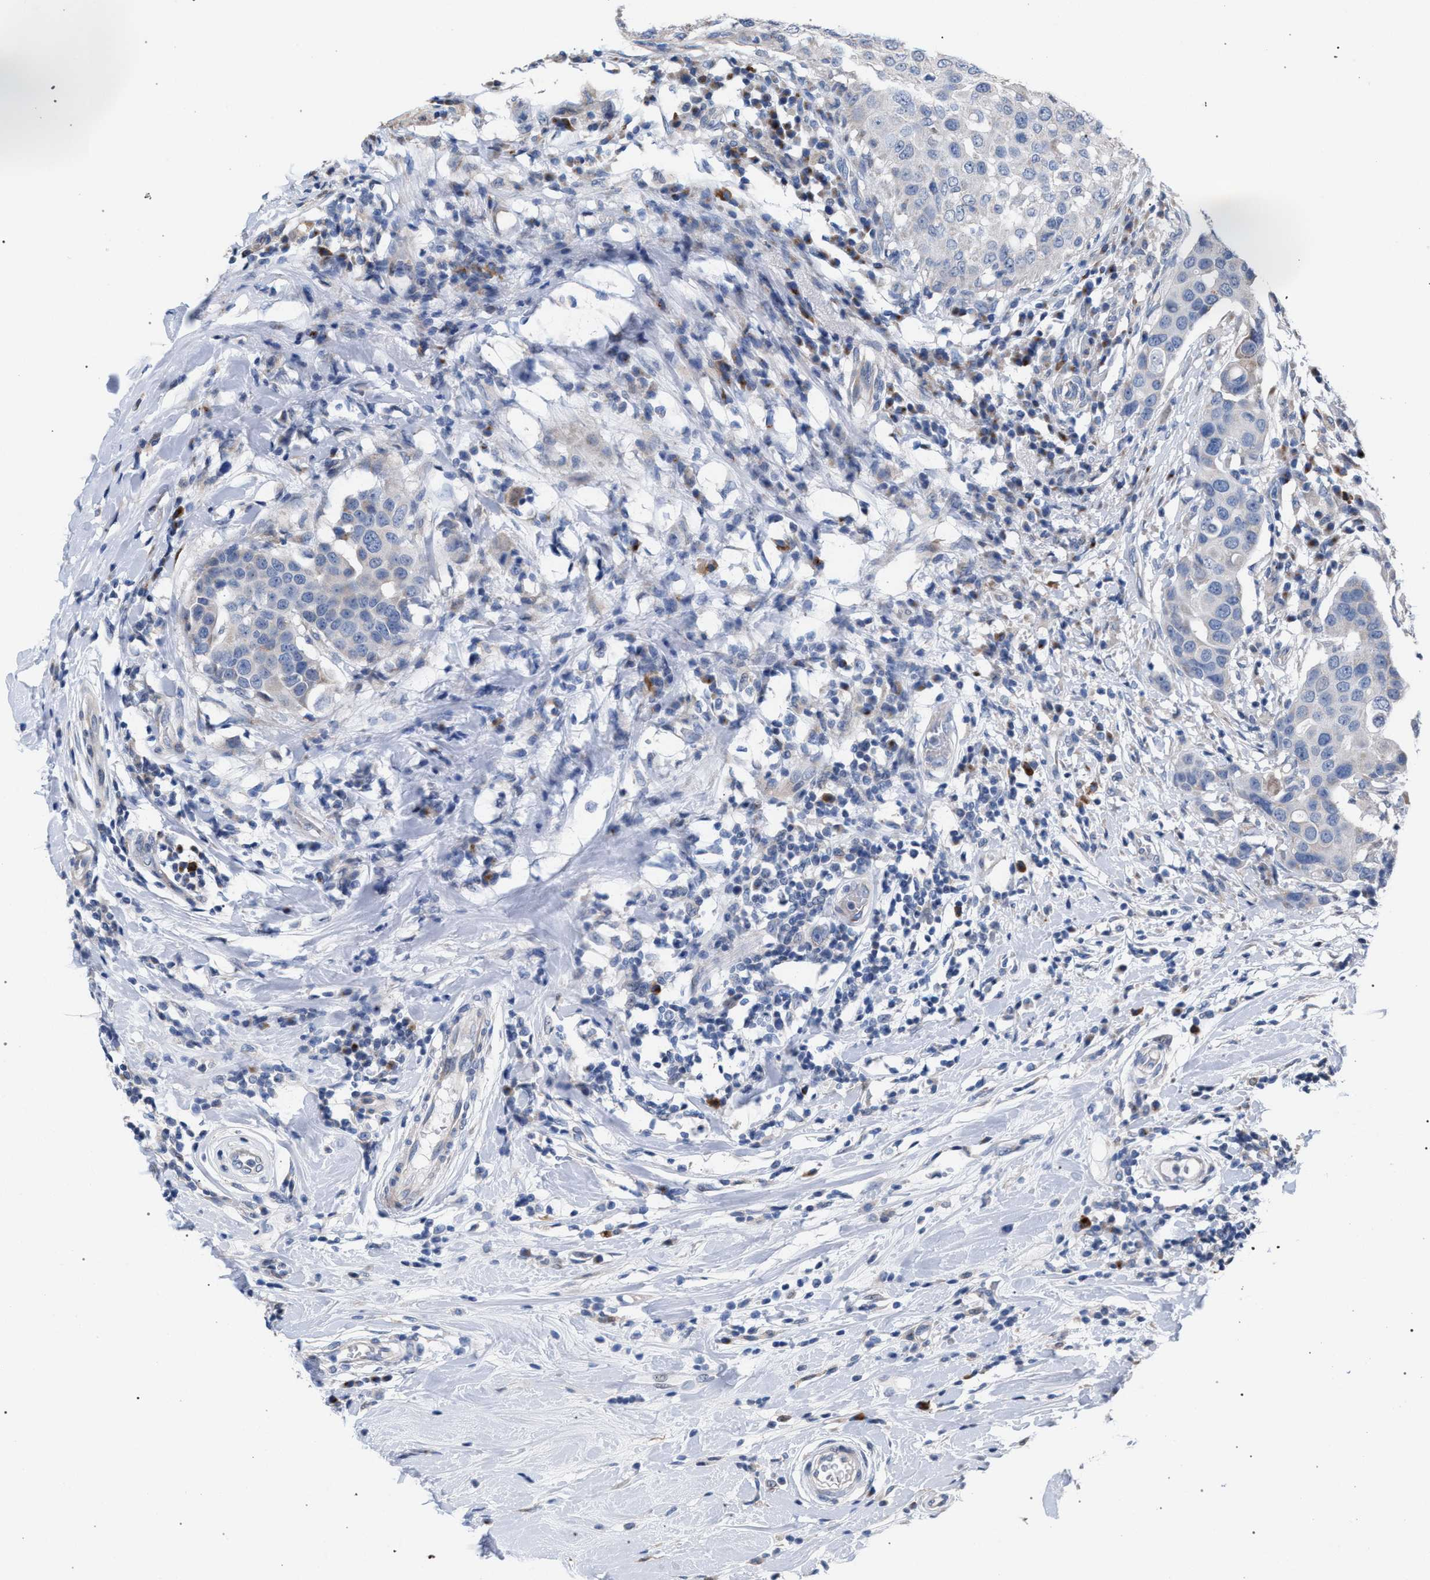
{"staining": {"intensity": "negative", "quantity": "none", "location": "none"}, "tissue": "breast cancer", "cell_type": "Tumor cells", "image_type": "cancer", "snomed": [{"axis": "morphology", "description": "Duct carcinoma"}, {"axis": "topography", "description": "Breast"}], "caption": "Image shows no protein expression in tumor cells of breast intraductal carcinoma tissue. (Immunohistochemistry (ihc), brightfield microscopy, high magnification).", "gene": "RNF135", "patient": {"sex": "female", "age": 27}}